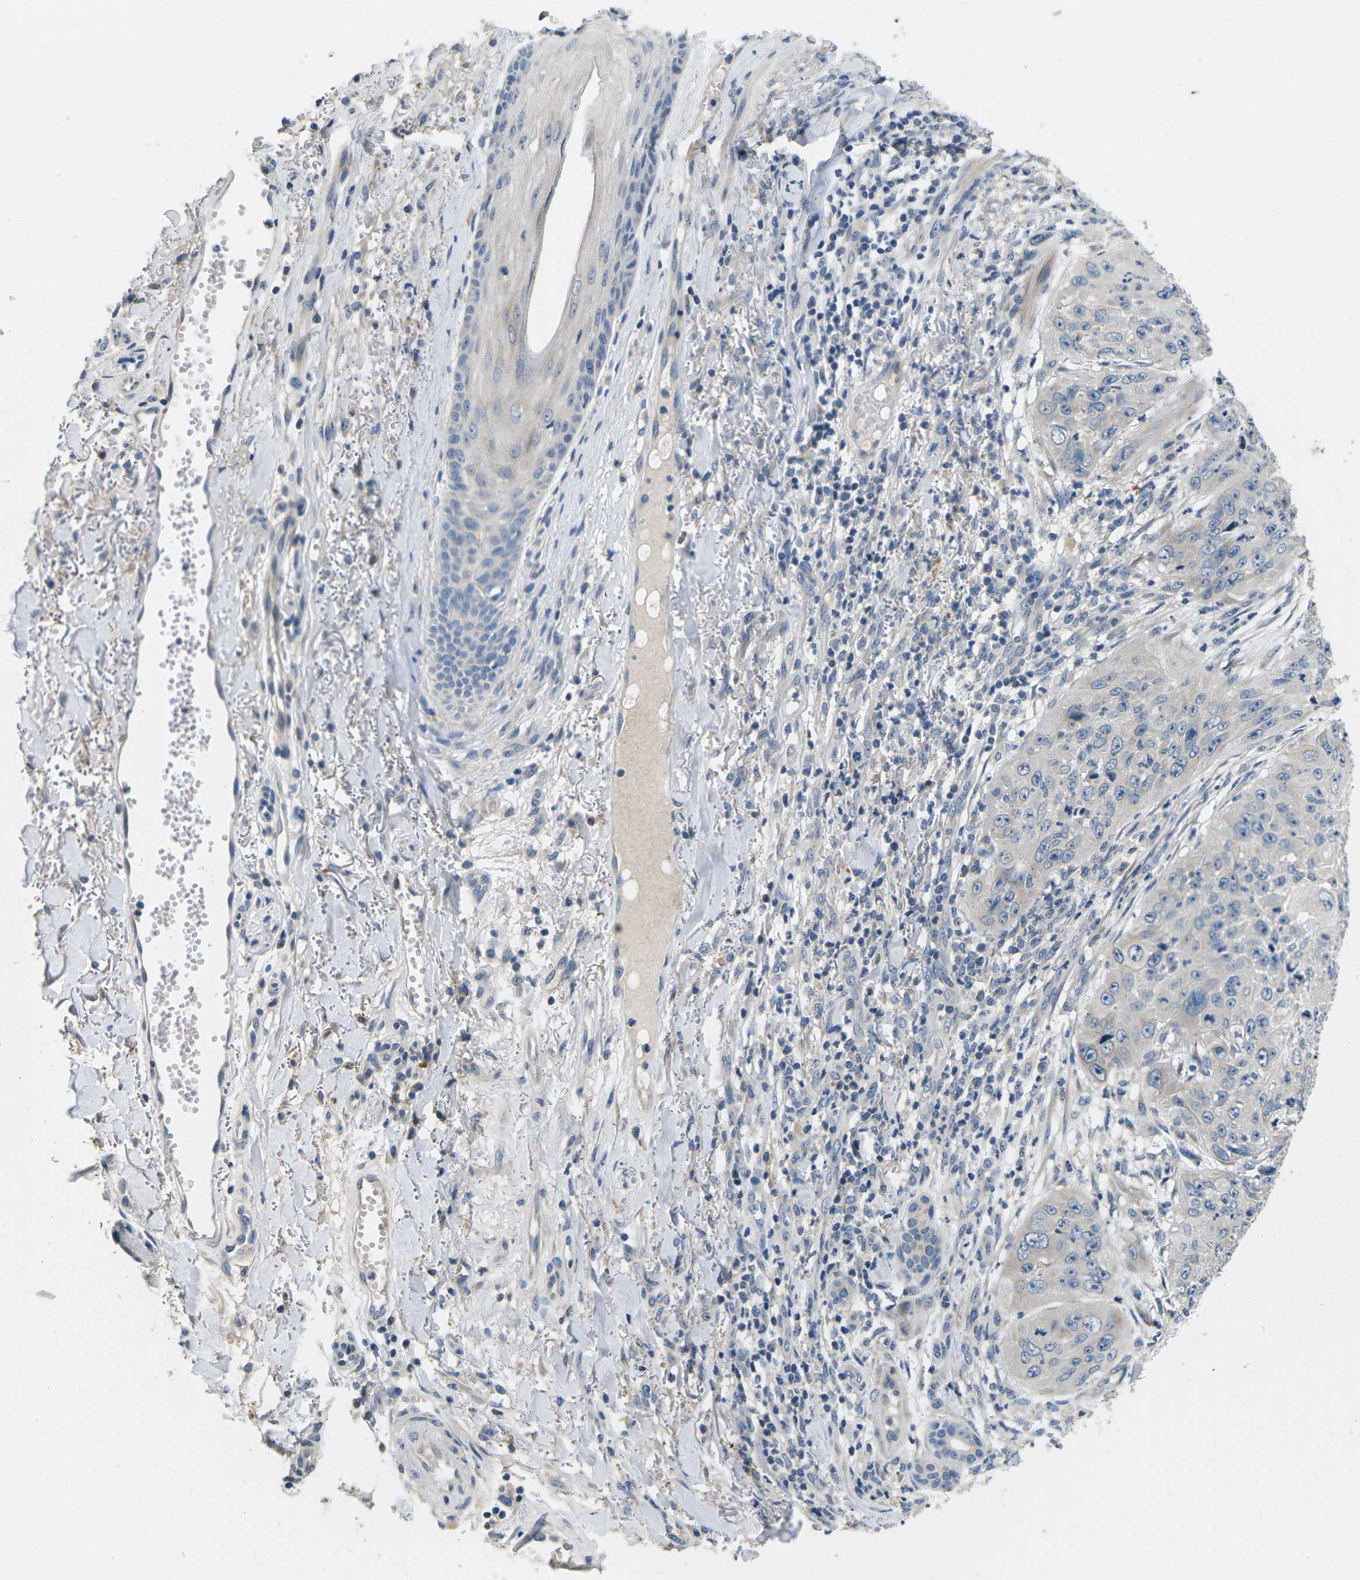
{"staining": {"intensity": "negative", "quantity": "none", "location": "none"}, "tissue": "skin cancer", "cell_type": "Tumor cells", "image_type": "cancer", "snomed": [{"axis": "morphology", "description": "Squamous cell carcinoma, NOS"}, {"axis": "topography", "description": "Skin"}], "caption": "High power microscopy histopathology image of an IHC micrograph of skin cancer (squamous cell carcinoma), revealing no significant staining in tumor cells. The staining is performed using DAB (3,3'-diaminobenzidine) brown chromogen with nuclei counter-stained in using hematoxylin.", "gene": "ERGIC3", "patient": {"sex": "female", "age": 80}}